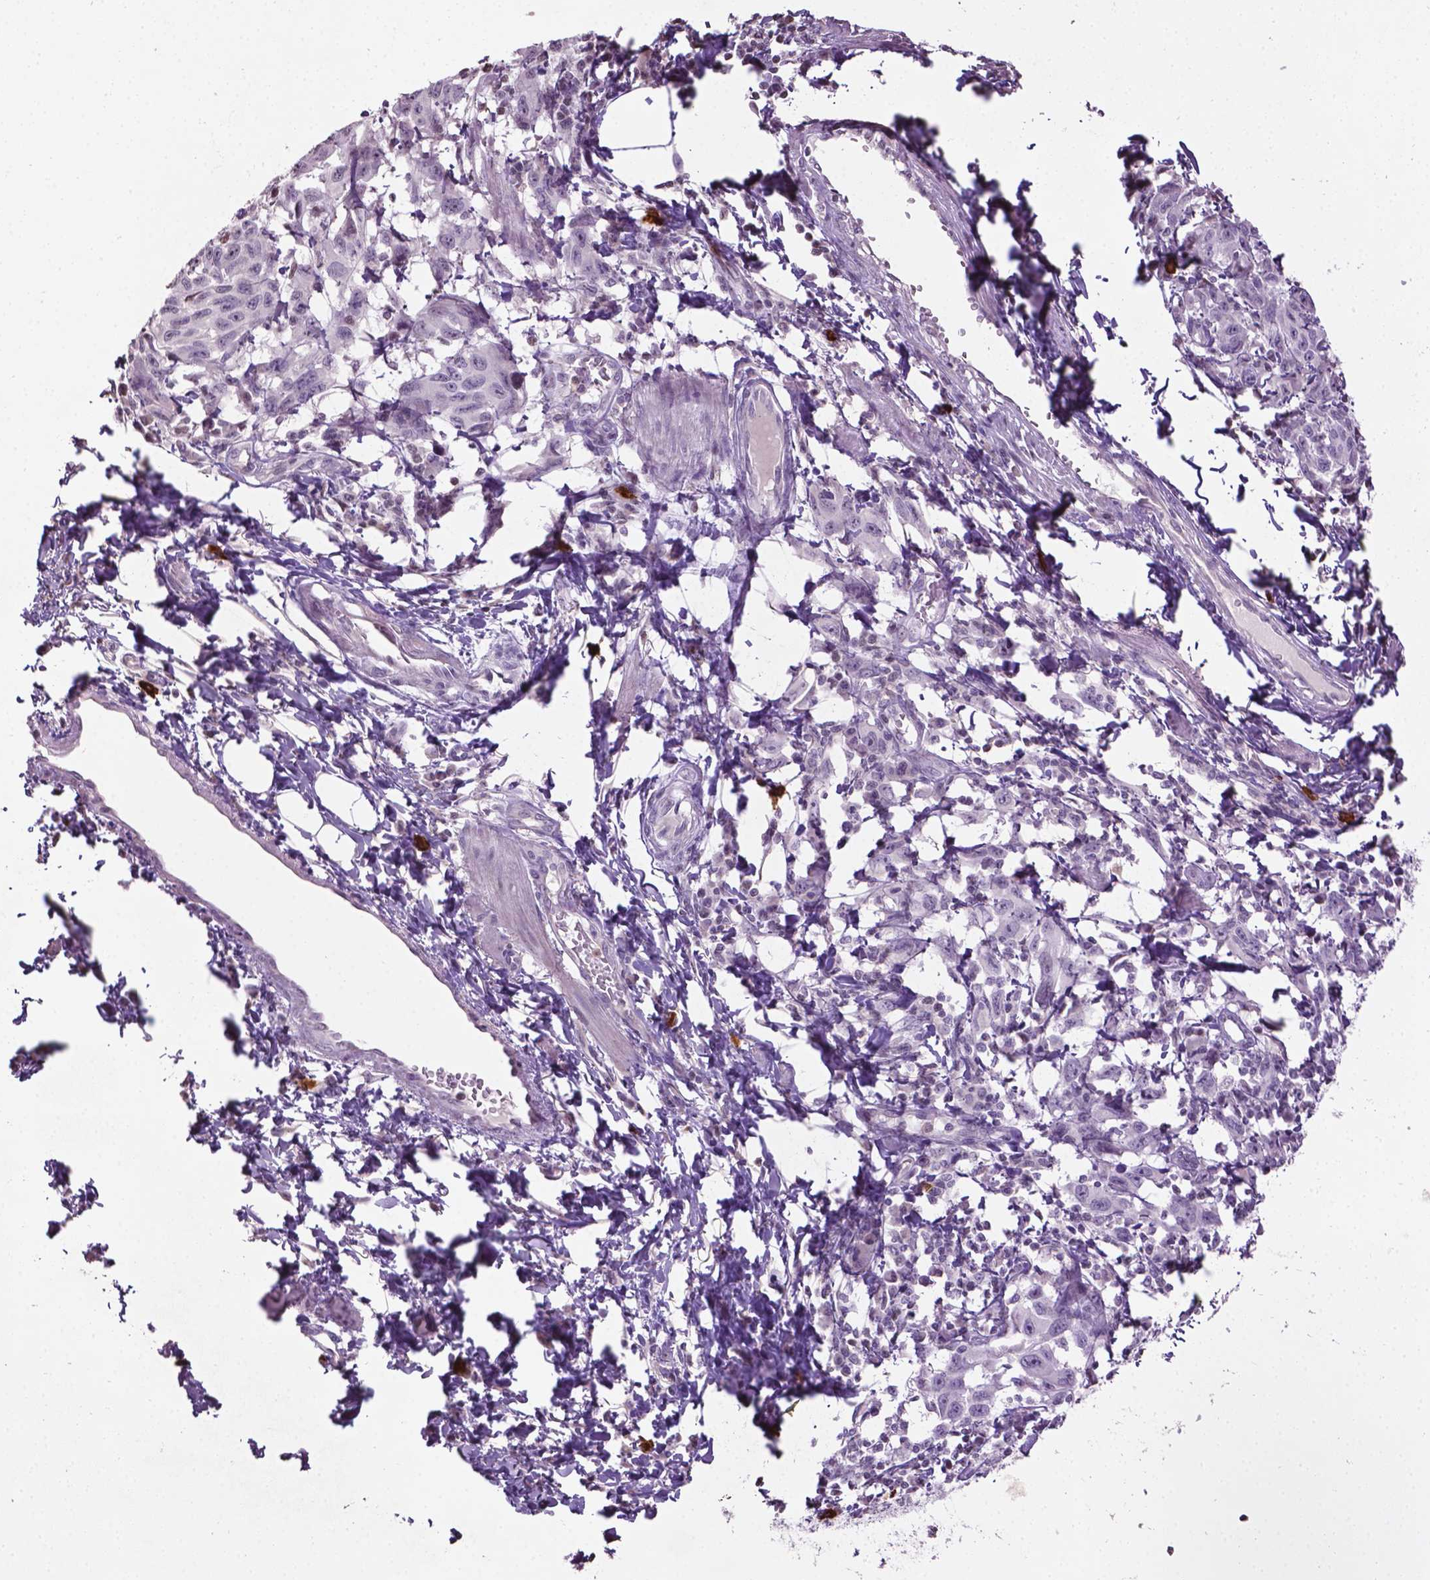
{"staining": {"intensity": "negative", "quantity": "none", "location": "none"}, "tissue": "melanoma", "cell_type": "Tumor cells", "image_type": "cancer", "snomed": [{"axis": "morphology", "description": "Malignant melanoma, NOS"}, {"axis": "topography", "description": "Vulva, labia, clitoris and Bartholin´s gland, NO"}], "caption": "Immunohistochemical staining of human melanoma demonstrates no significant staining in tumor cells. (Brightfield microscopy of DAB (3,3'-diaminobenzidine) IHC at high magnification).", "gene": "NTNG2", "patient": {"sex": "female", "age": 75}}